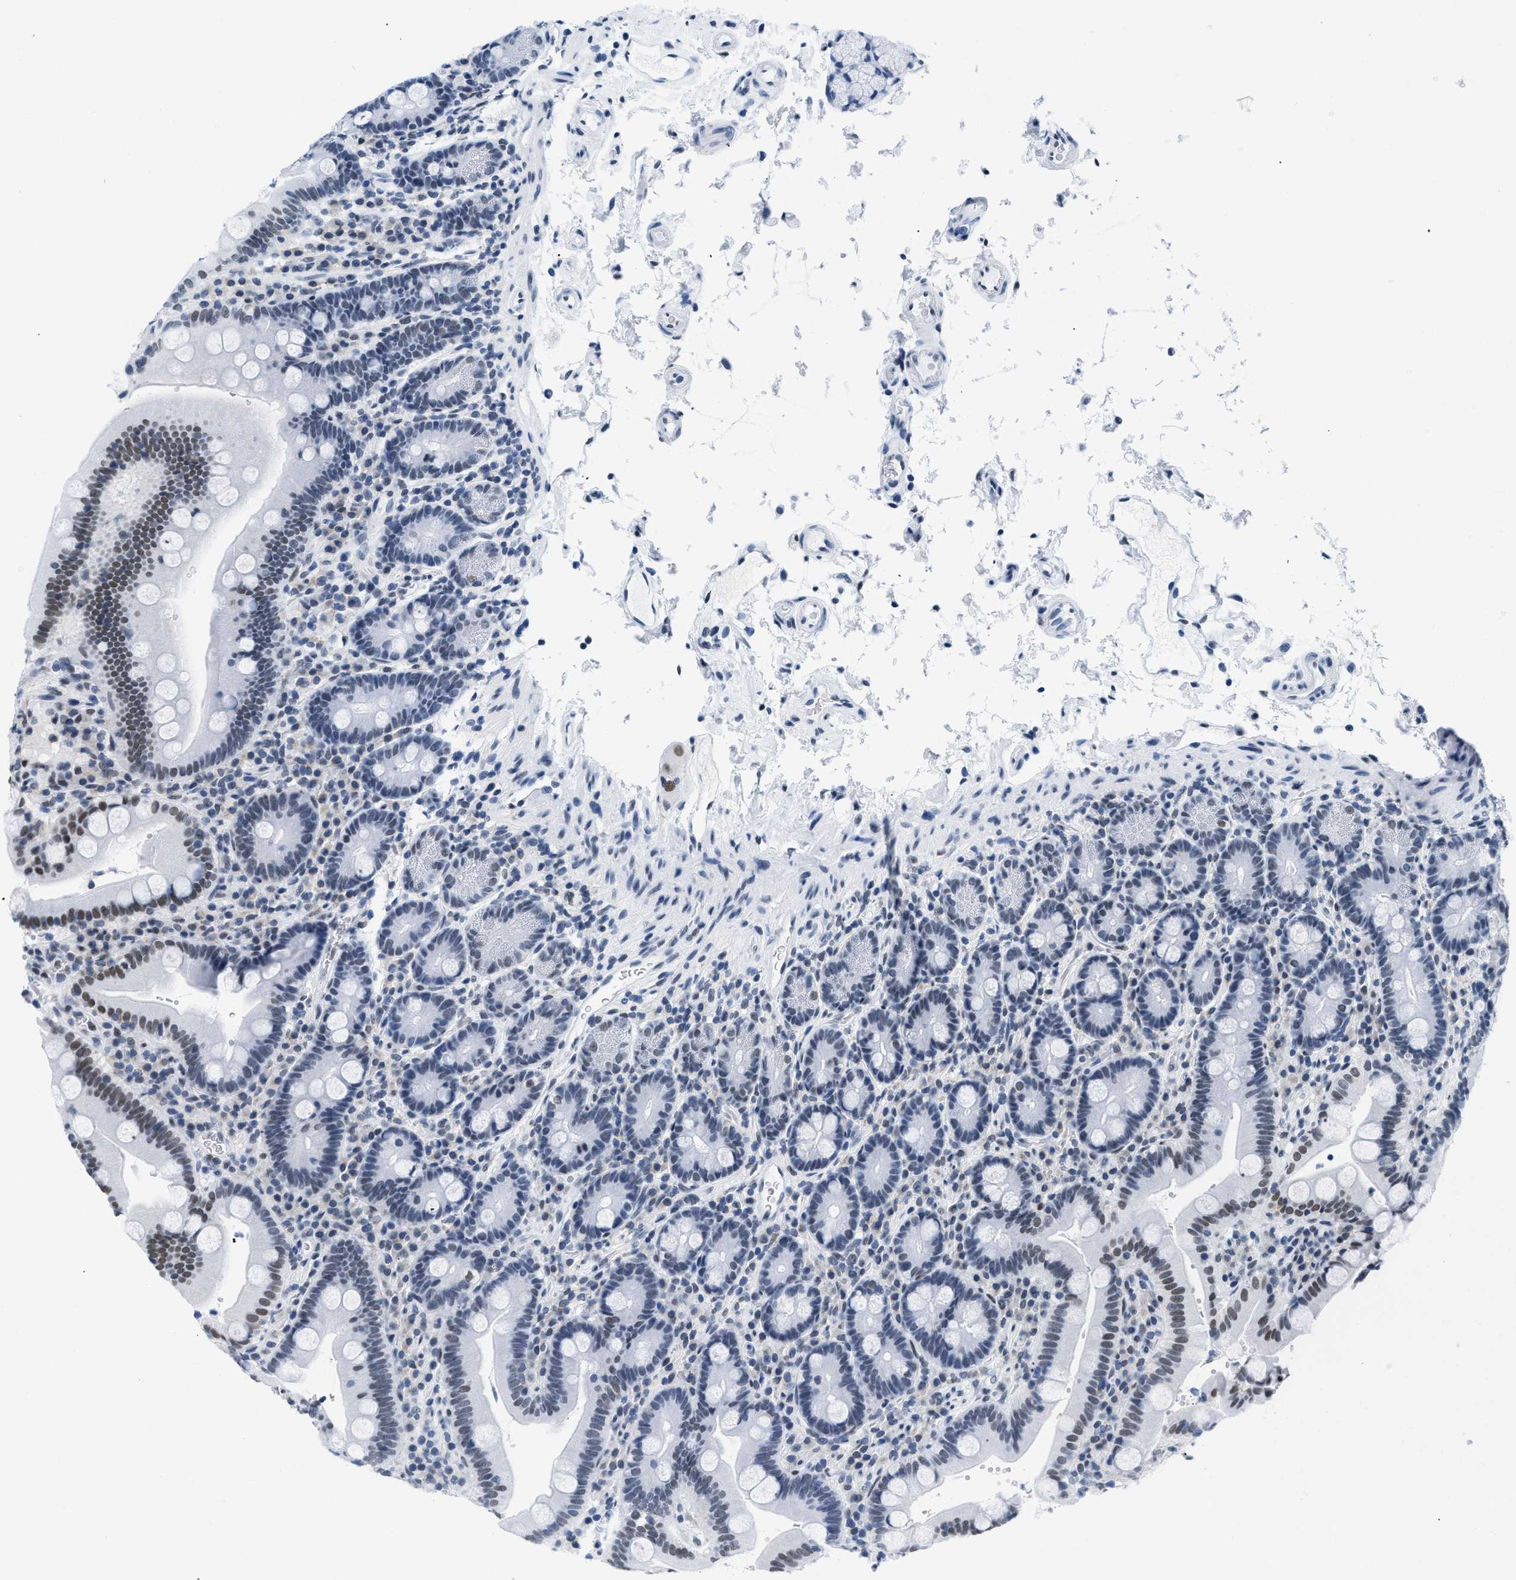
{"staining": {"intensity": "moderate", "quantity": "<25%", "location": "nuclear"}, "tissue": "duodenum", "cell_type": "Glandular cells", "image_type": "normal", "snomed": [{"axis": "morphology", "description": "Normal tissue, NOS"}, {"axis": "topography", "description": "Small intestine, NOS"}], "caption": "Protein staining reveals moderate nuclear staining in about <25% of glandular cells in normal duodenum. Using DAB (brown) and hematoxylin (blue) stains, captured at high magnification using brightfield microscopy.", "gene": "CTBP1", "patient": {"sex": "female", "age": 71}}